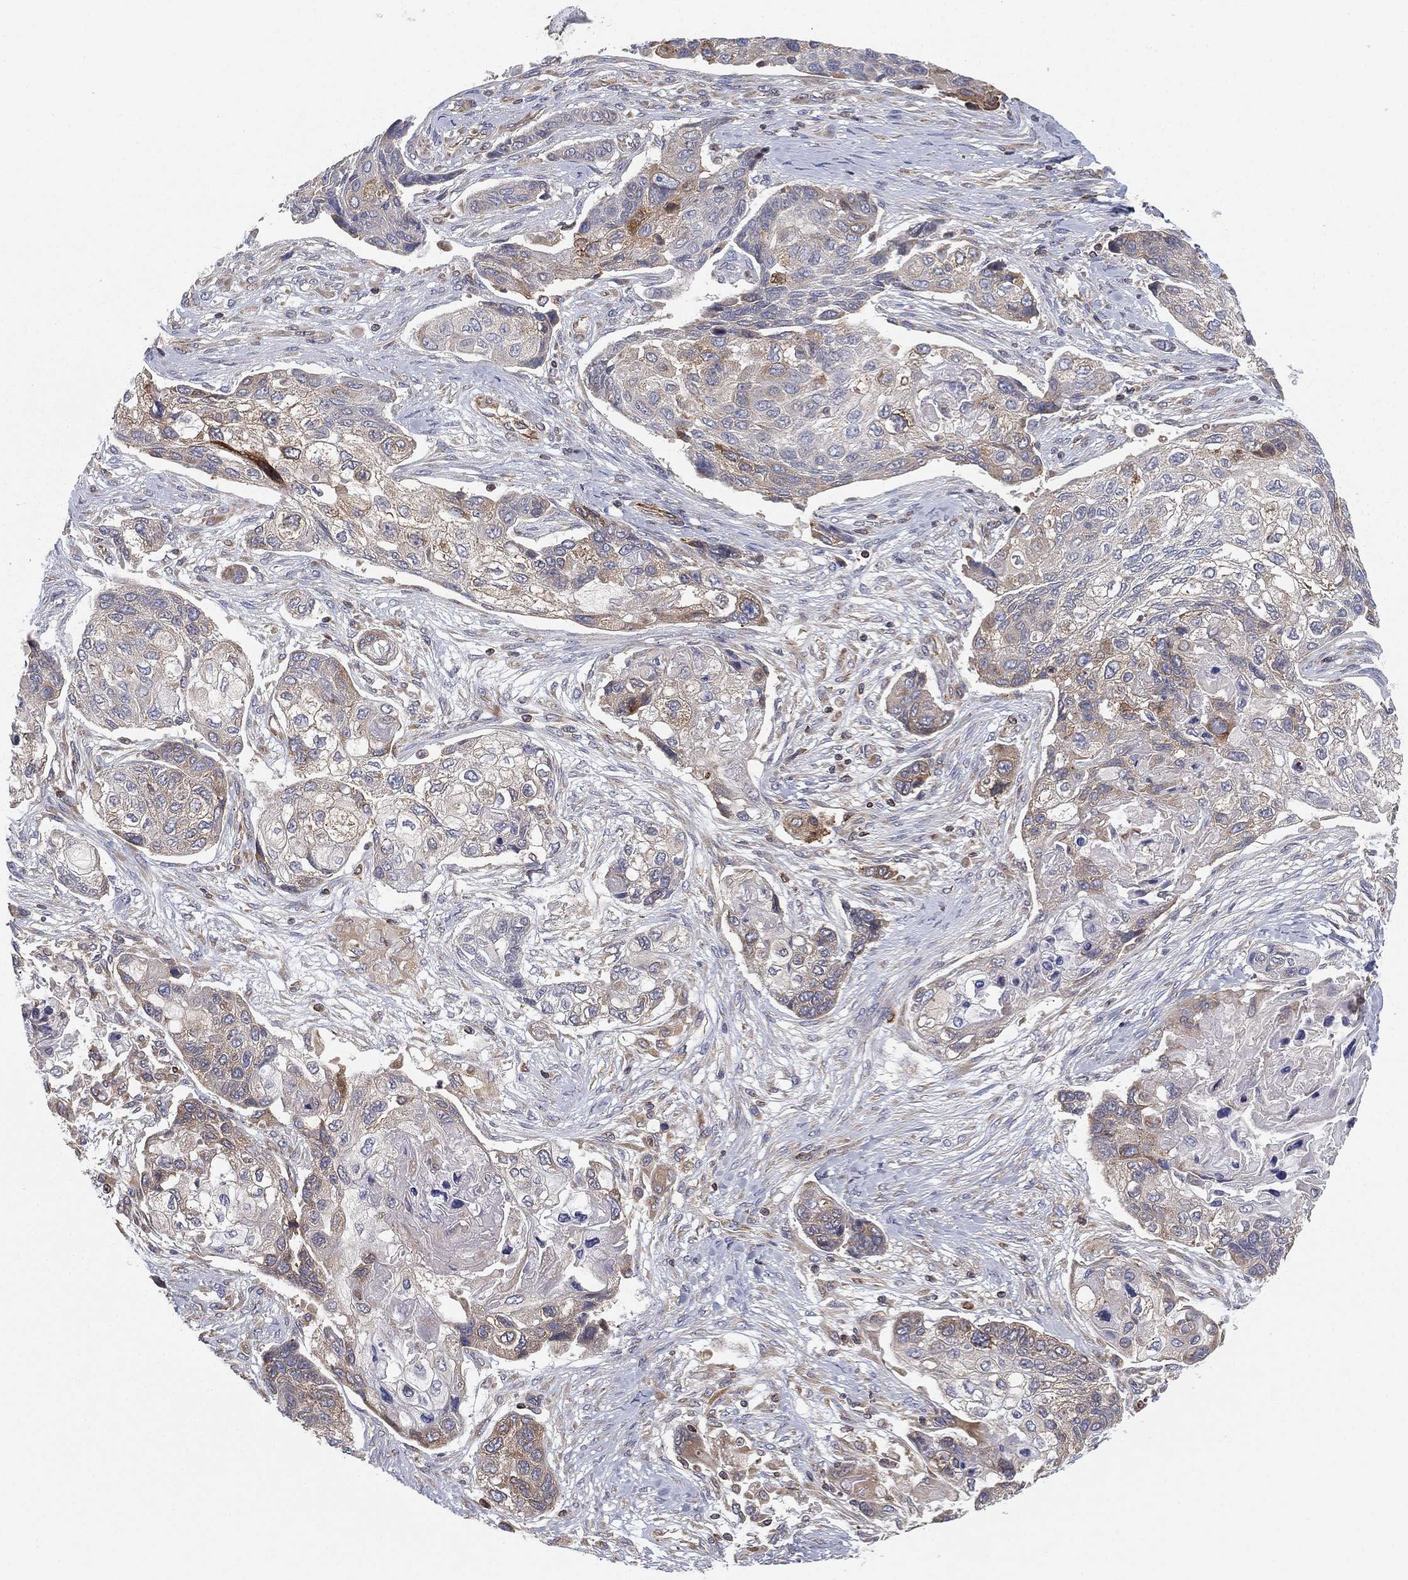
{"staining": {"intensity": "weak", "quantity": "25%-75%", "location": "cytoplasmic/membranous"}, "tissue": "lung cancer", "cell_type": "Tumor cells", "image_type": "cancer", "snomed": [{"axis": "morphology", "description": "Squamous cell carcinoma, NOS"}, {"axis": "topography", "description": "Lung"}], "caption": "A high-resolution histopathology image shows immunohistochemistry (IHC) staining of squamous cell carcinoma (lung), which shows weak cytoplasmic/membranous staining in approximately 25%-75% of tumor cells.", "gene": "CYB5B", "patient": {"sex": "male", "age": 69}}